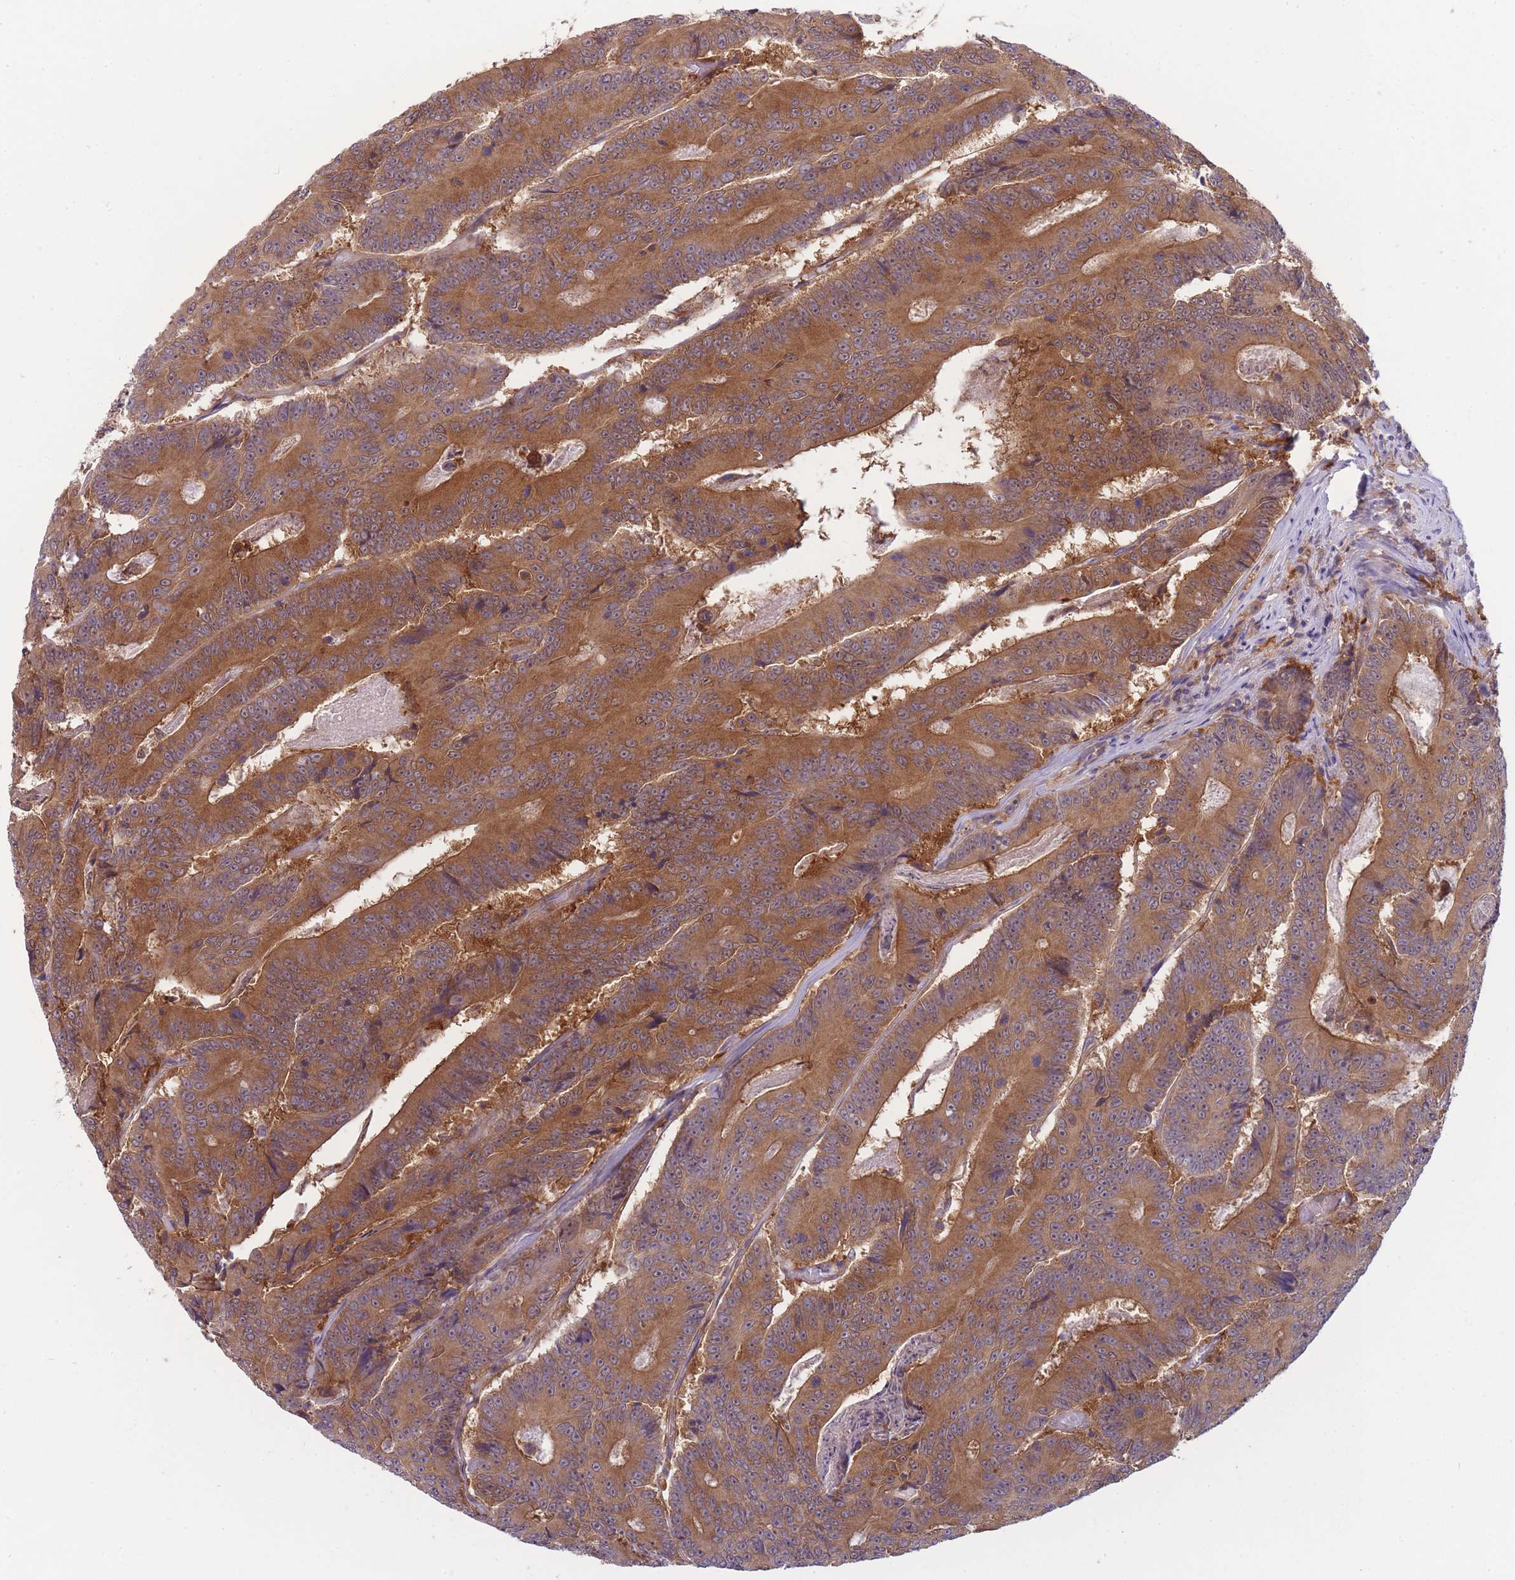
{"staining": {"intensity": "moderate", "quantity": ">75%", "location": "cytoplasmic/membranous"}, "tissue": "colorectal cancer", "cell_type": "Tumor cells", "image_type": "cancer", "snomed": [{"axis": "morphology", "description": "Adenocarcinoma, NOS"}, {"axis": "topography", "description": "Colon"}], "caption": "Protein staining of colorectal adenocarcinoma tissue shows moderate cytoplasmic/membranous positivity in about >75% of tumor cells.", "gene": "PFDN6", "patient": {"sex": "male", "age": 83}}